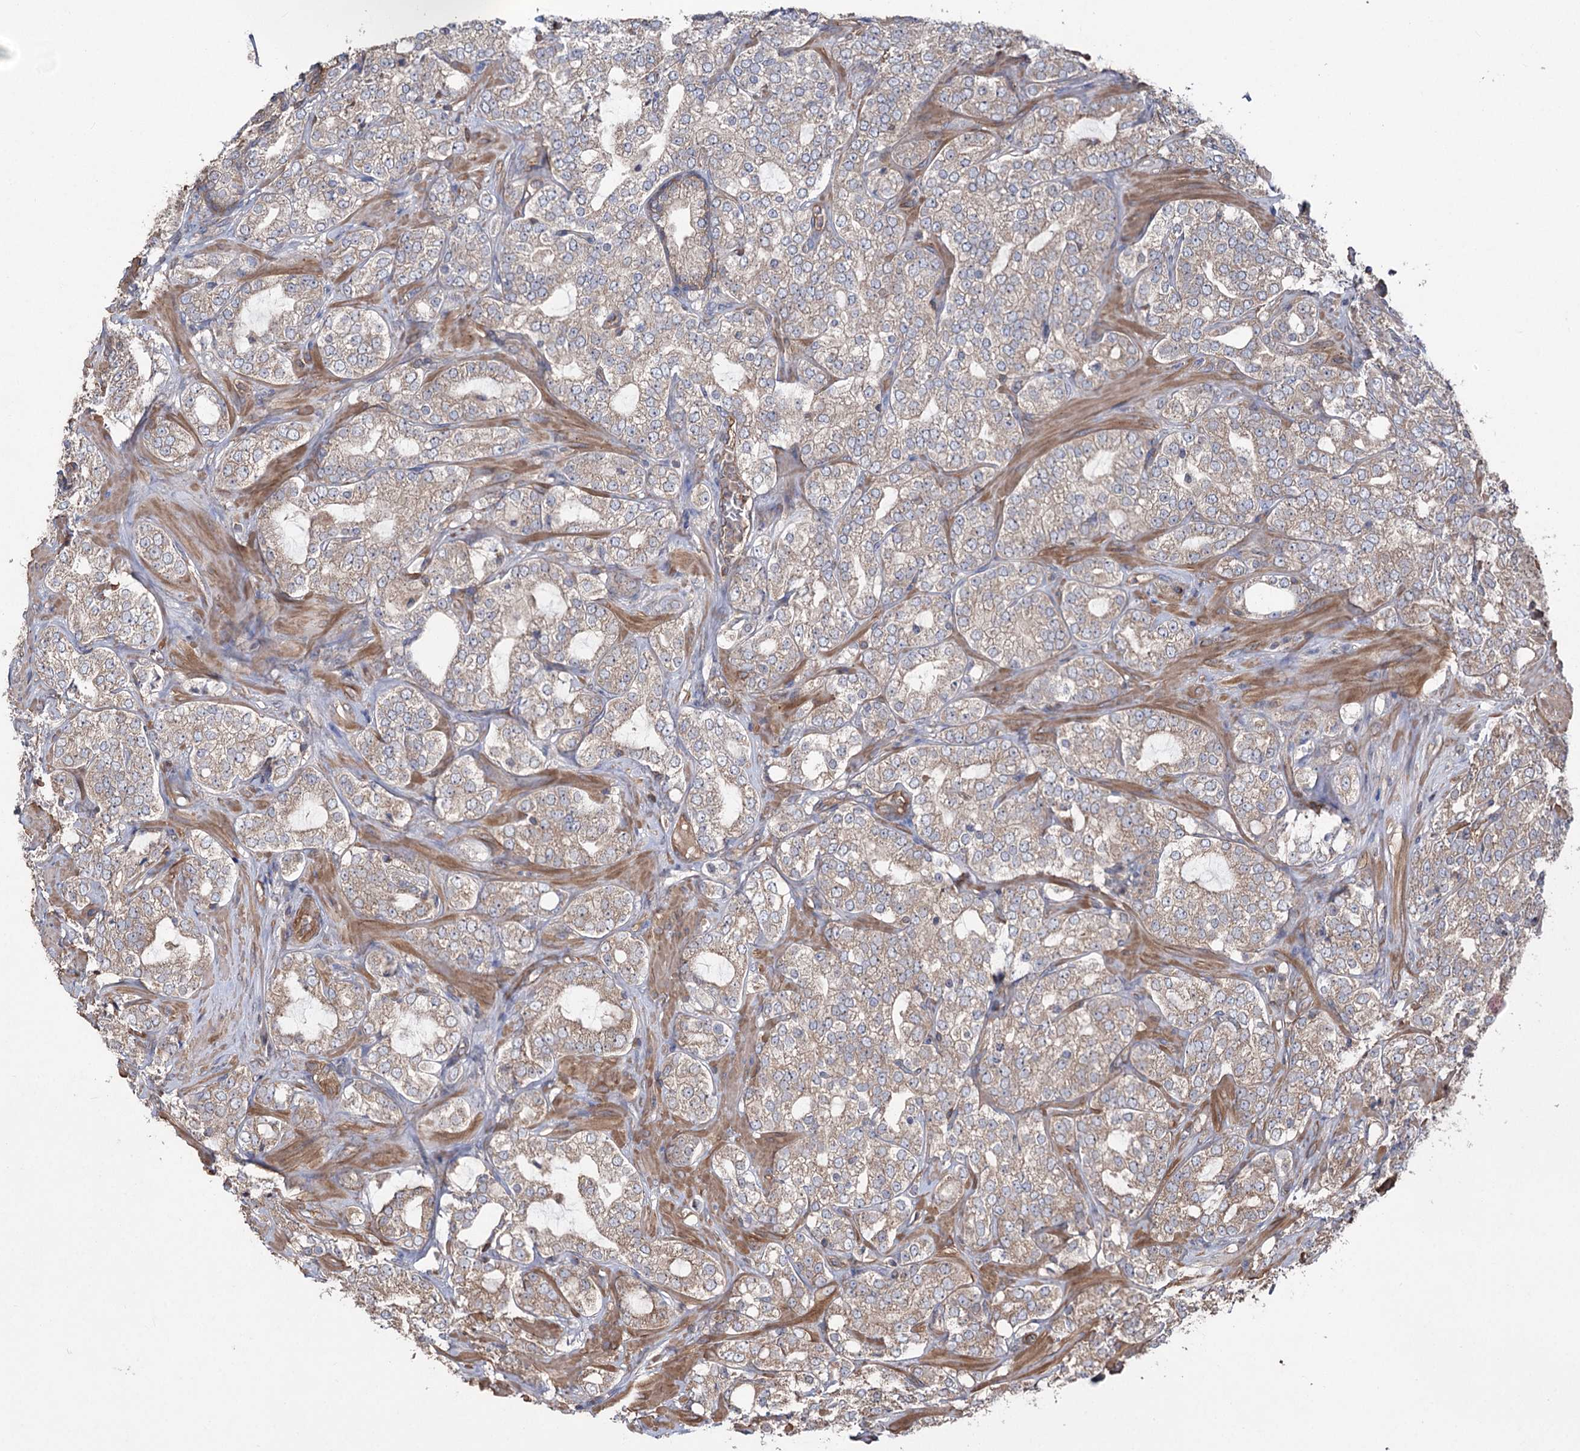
{"staining": {"intensity": "moderate", "quantity": ">75%", "location": "cytoplasmic/membranous"}, "tissue": "prostate cancer", "cell_type": "Tumor cells", "image_type": "cancer", "snomed": [{"axis": "morphology", "description": "Adenocarcinoma, High grade"}, {"axis": "topography", "description": "Prostate"}], "caption": "Immunohistochemical staining of prostate cancer shows moderate cytoplasmic/membranous protein staining in approximately >75% of tumor cells. (DAB (3,3'-diaminobenzidine) IHC with brightfield microscopy, high magnification).", "gene": "LARS2", "patient": {"sex": "male", "age": 64}}